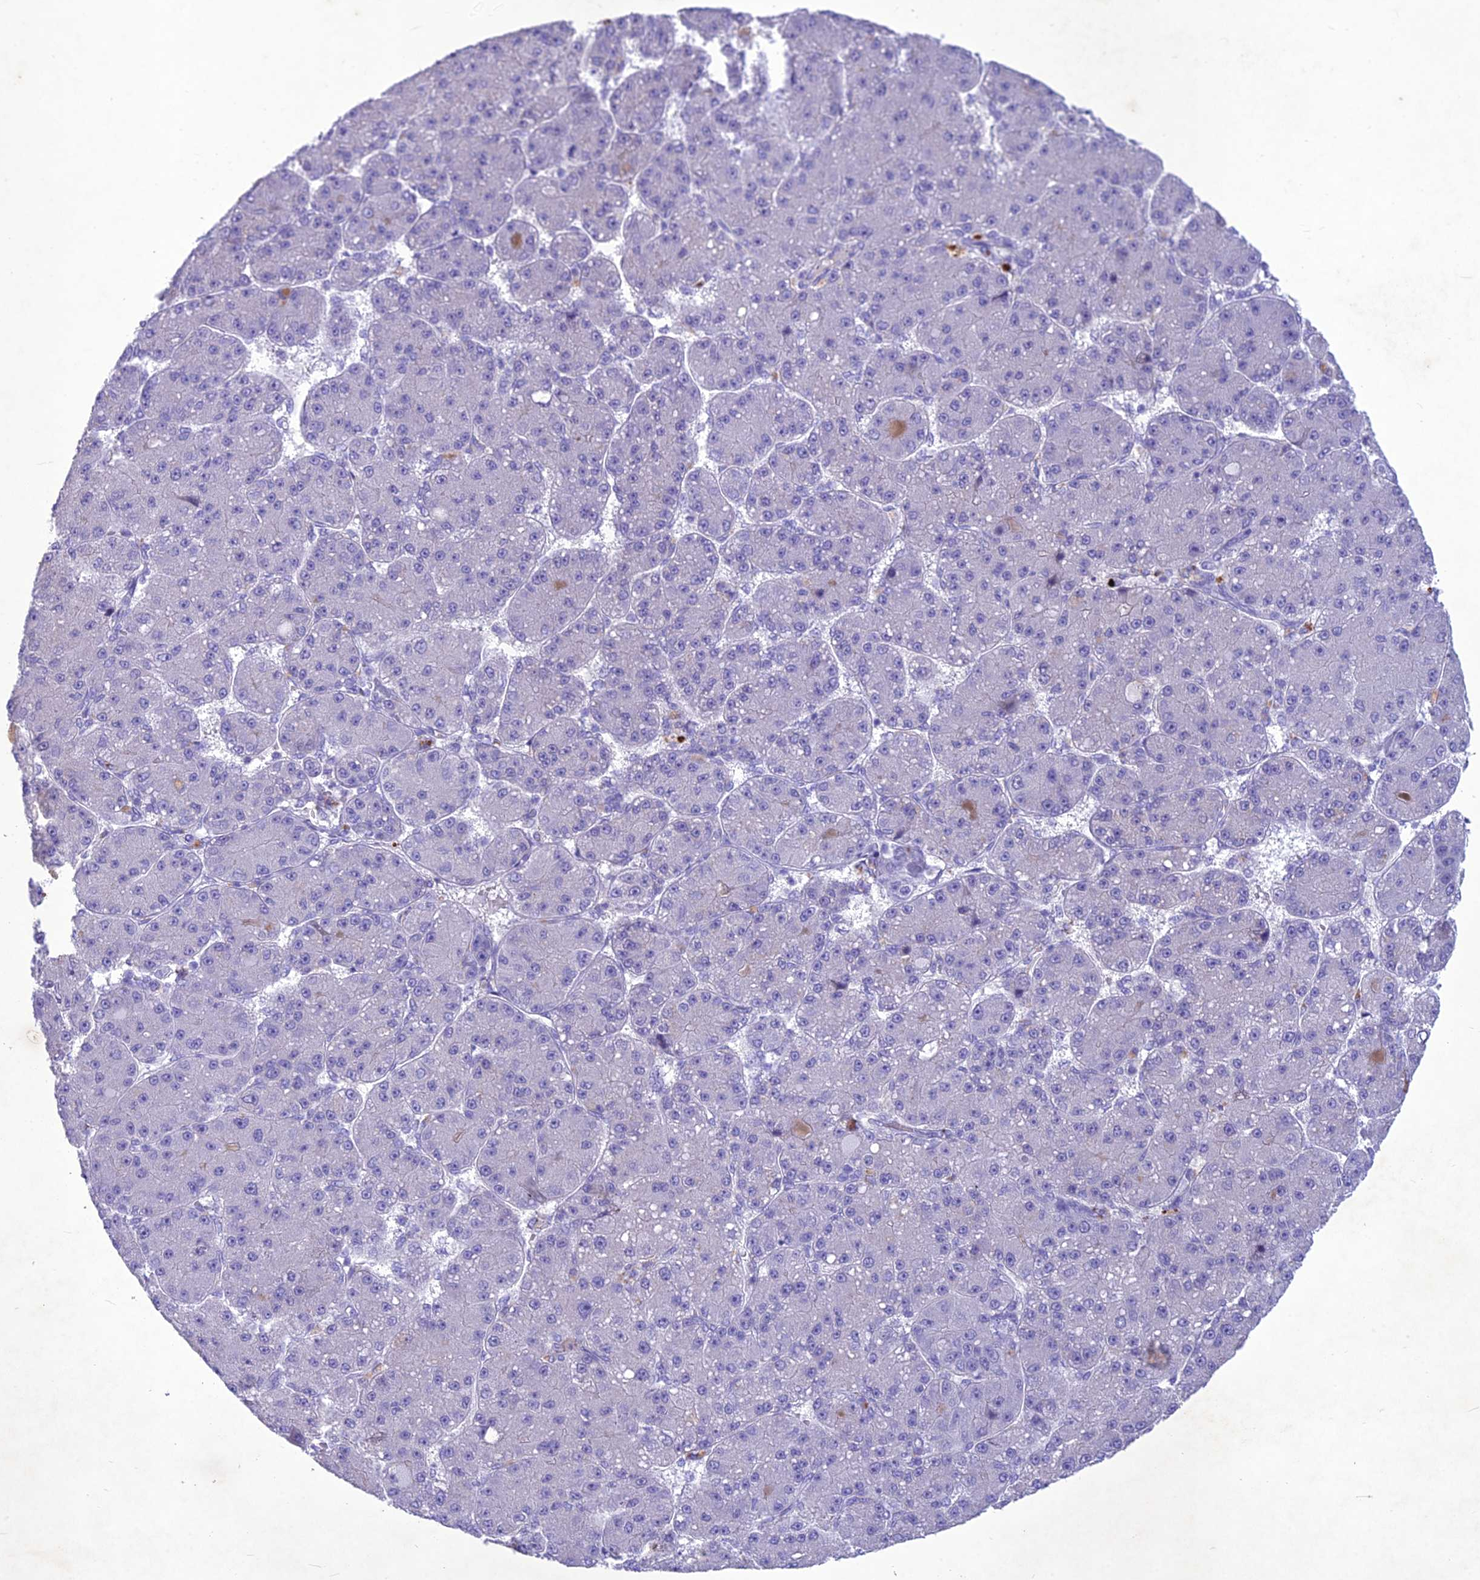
{"staining": {"intensity": "negative", "quantity": "none", "location": "none"}, "tissue": "liver cancer", "cell_type": "Tumor cells", "image_type": "cancer", "snomed": [{"axis": "morphology", "description": "Carcinoma, Hepatocellular, NOS"}, {"axis": "topography", "description": "Liver"}], "caption": "A histopathology image of human liver cancer is negative for staining in tumor cells. The staining is performed using DAB brown chromogen with nuclei counter-stained in using hematoxylin.", "gene": "IFT172", "patient": {"sex": "male", "age": 67}}